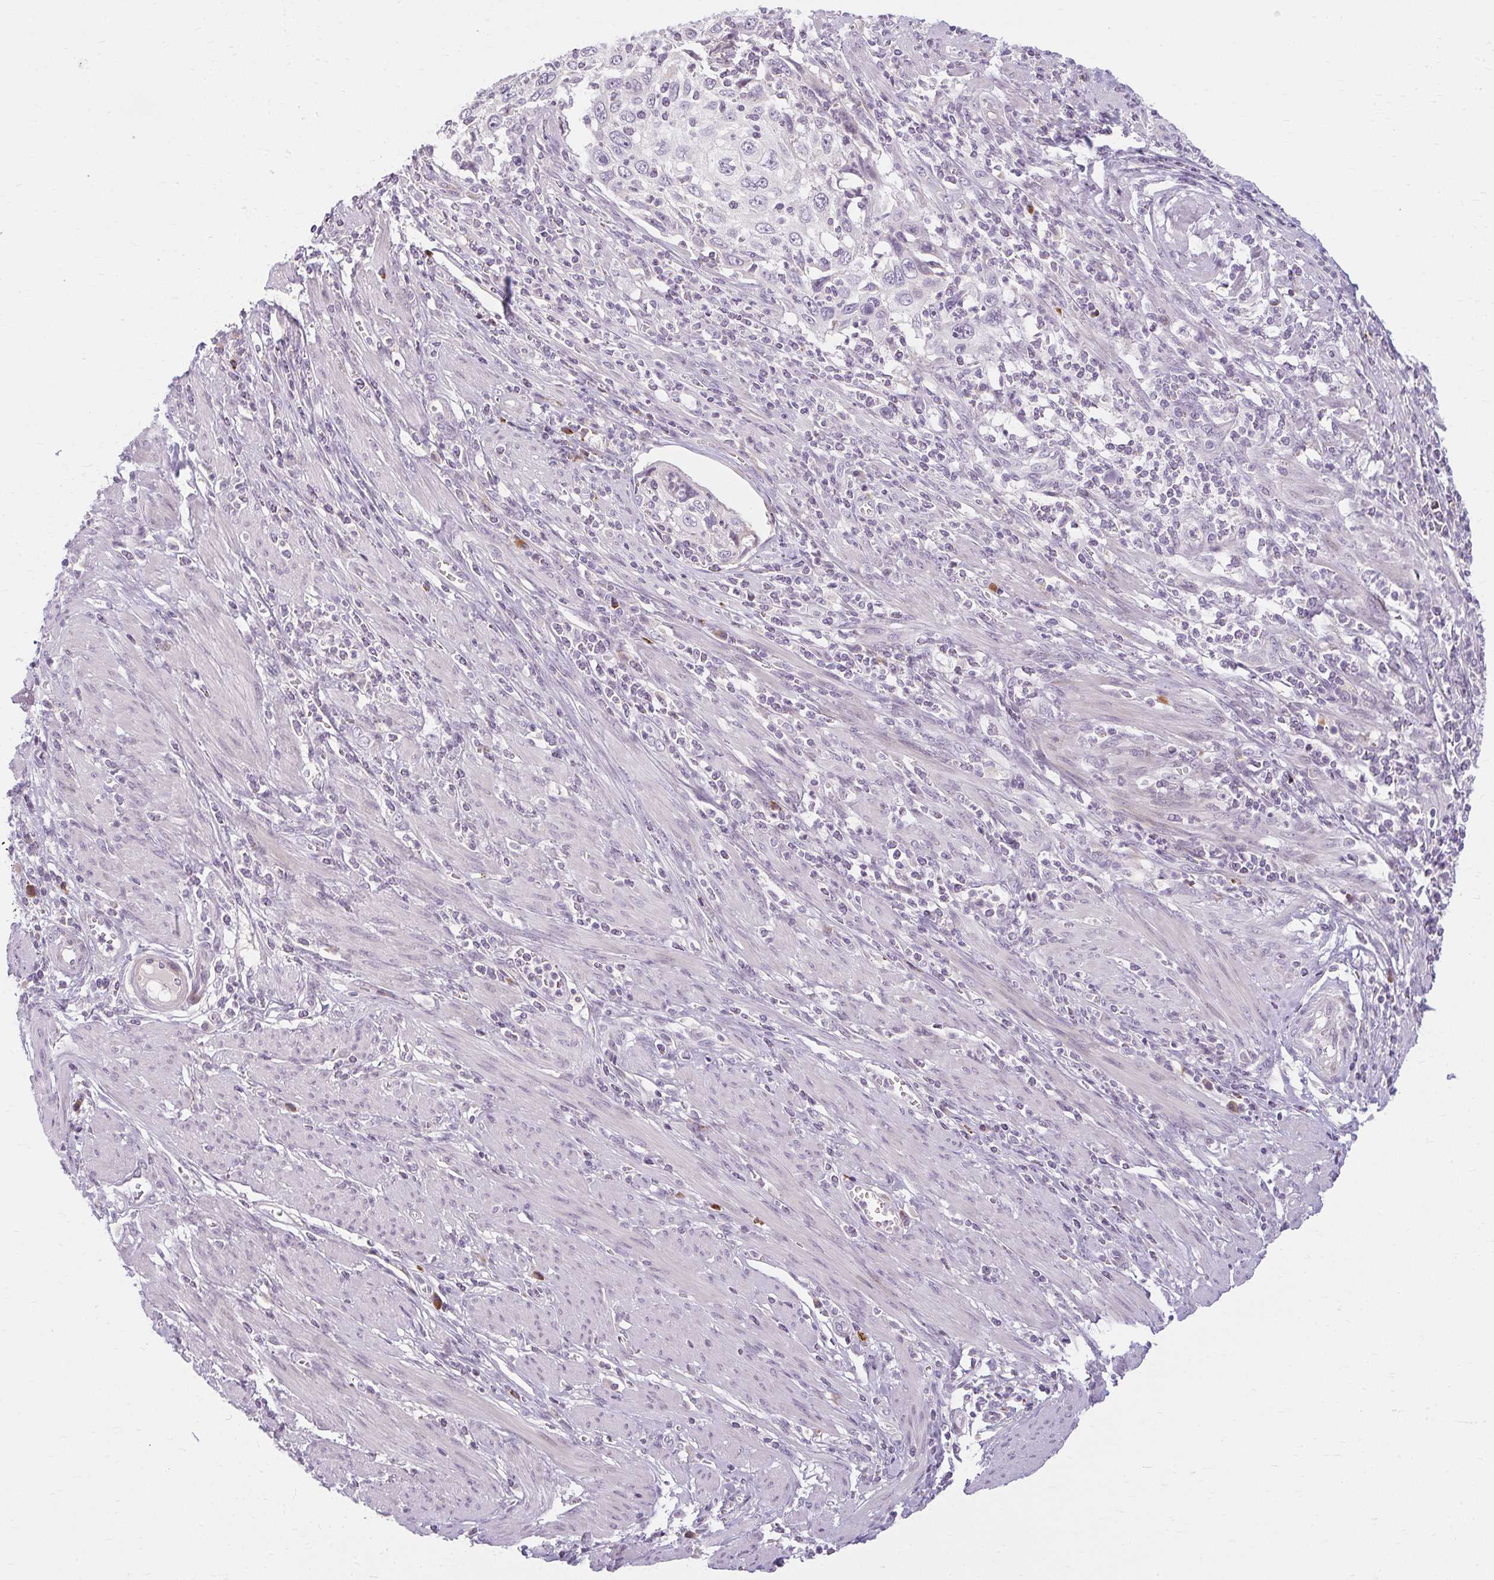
{"staining": {"intensity": "negative", "quantity": "none", "location": "none"}, "tissue": "cervical cancer", "cell_type": "Tumor cells", "image_type": "cancer", "snomed": [{"axis": "morphology", "description": "Squamous cell carcinoma, NOS"}, {"axis": "topography", "description": "Cervix"}], "caption": "Immunohistochemistry photomicrograph of human cervical cancer stained for a protein (brown), which exhibits no expression in tumor cells. (DAB immunohistochemistry, high magnification).", "gene": "ZFYVE26", "patient": {"sex": "female", "age": 70}}